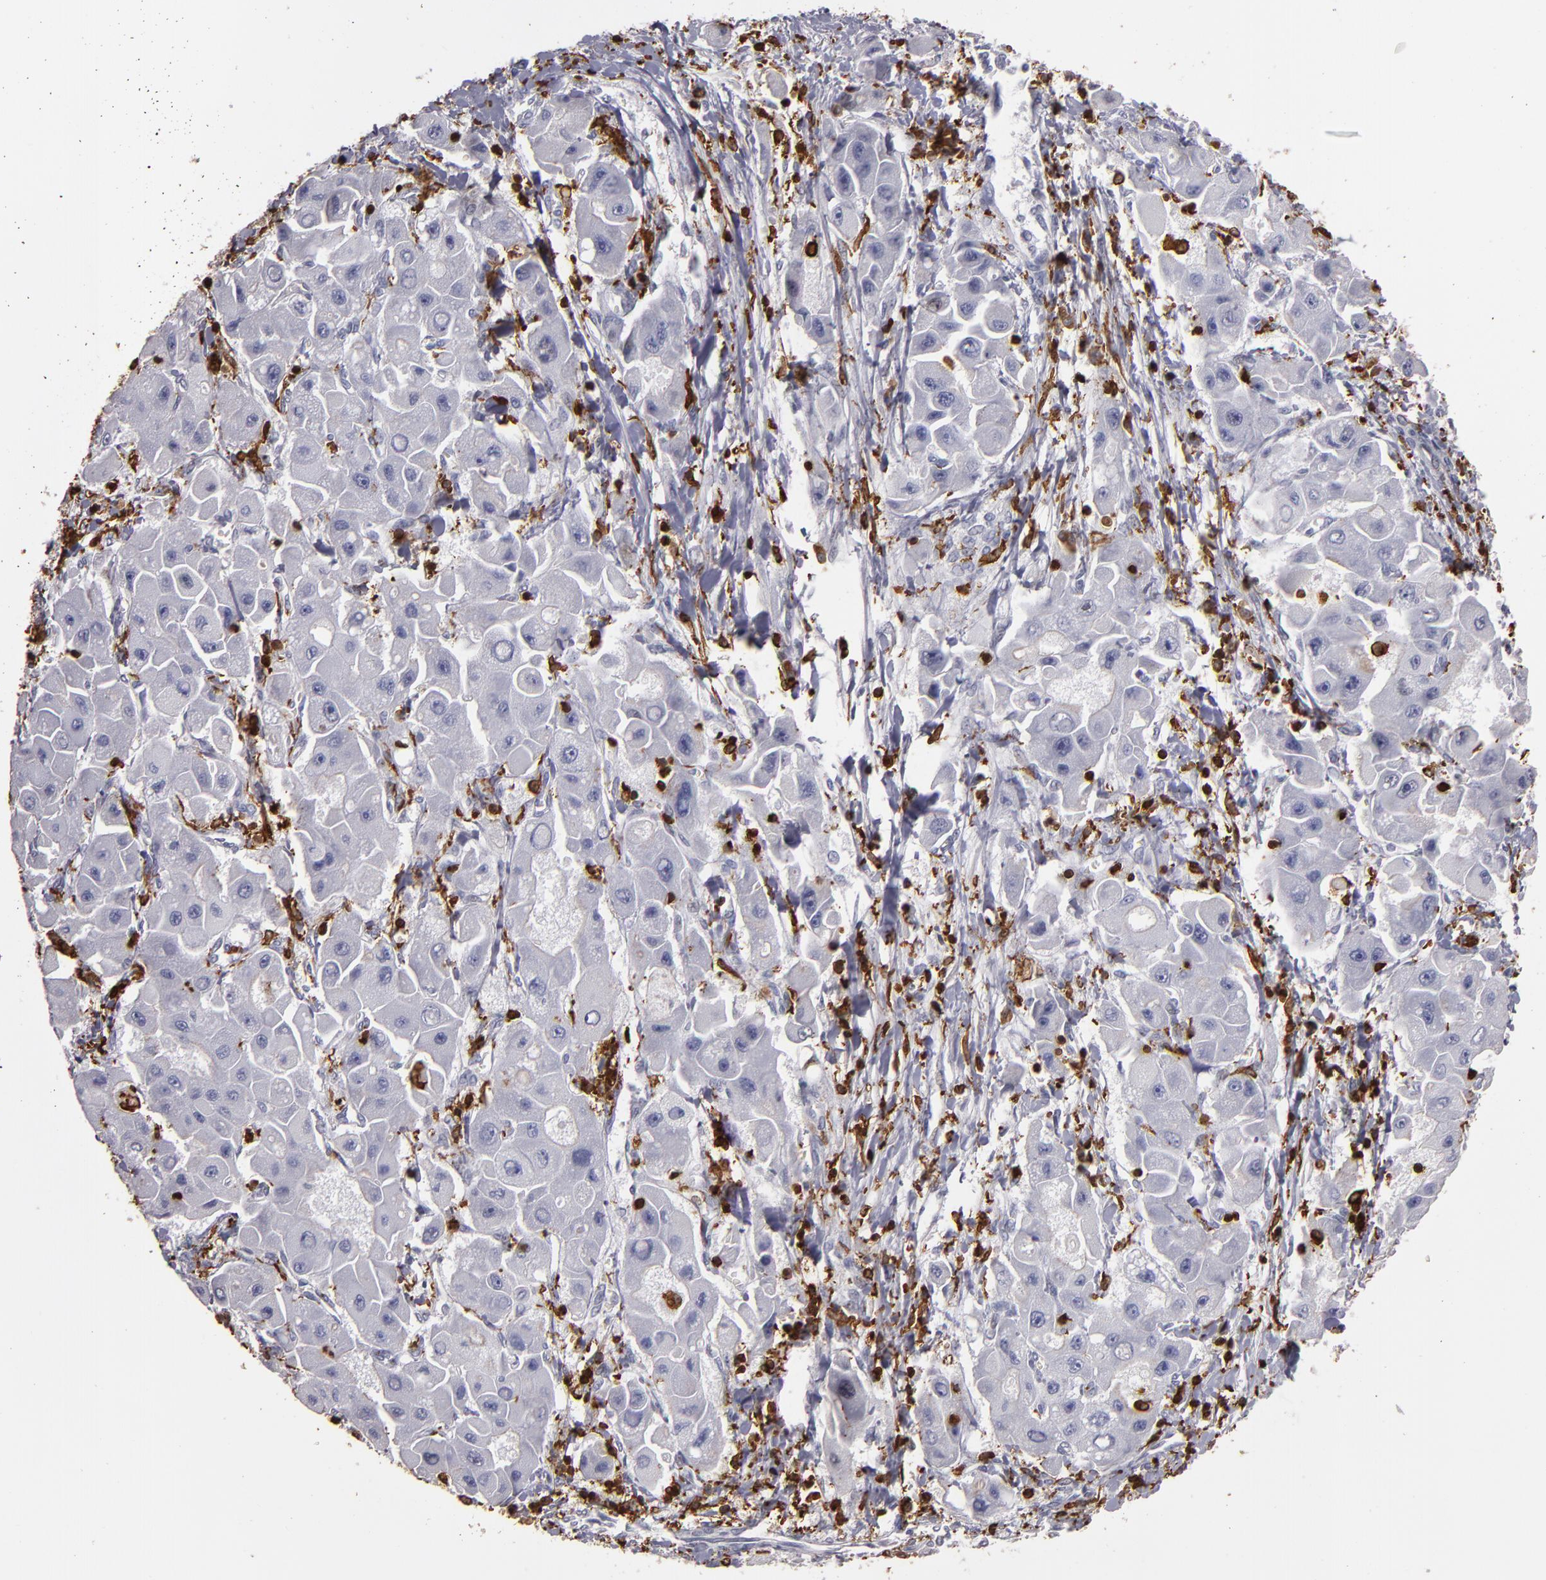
{"staining": {"intensity": "negative", "quantity": "none", "location": "none"}, "tissue": "liver cancer", "cell_type": "Tumor cells", "image_type": "cancer", "snomed": [{"axis": "morphology", "description": "Carcinoma, Hepatocellular, NOS"}, {"axis": "topography", "description": "Liver"}], "caption": "The IHC micrograph has no significant staining in tumor cells of liver cancer tissue.", "gene": "WAS", "patient": {"sex": "male", "age": 24}}